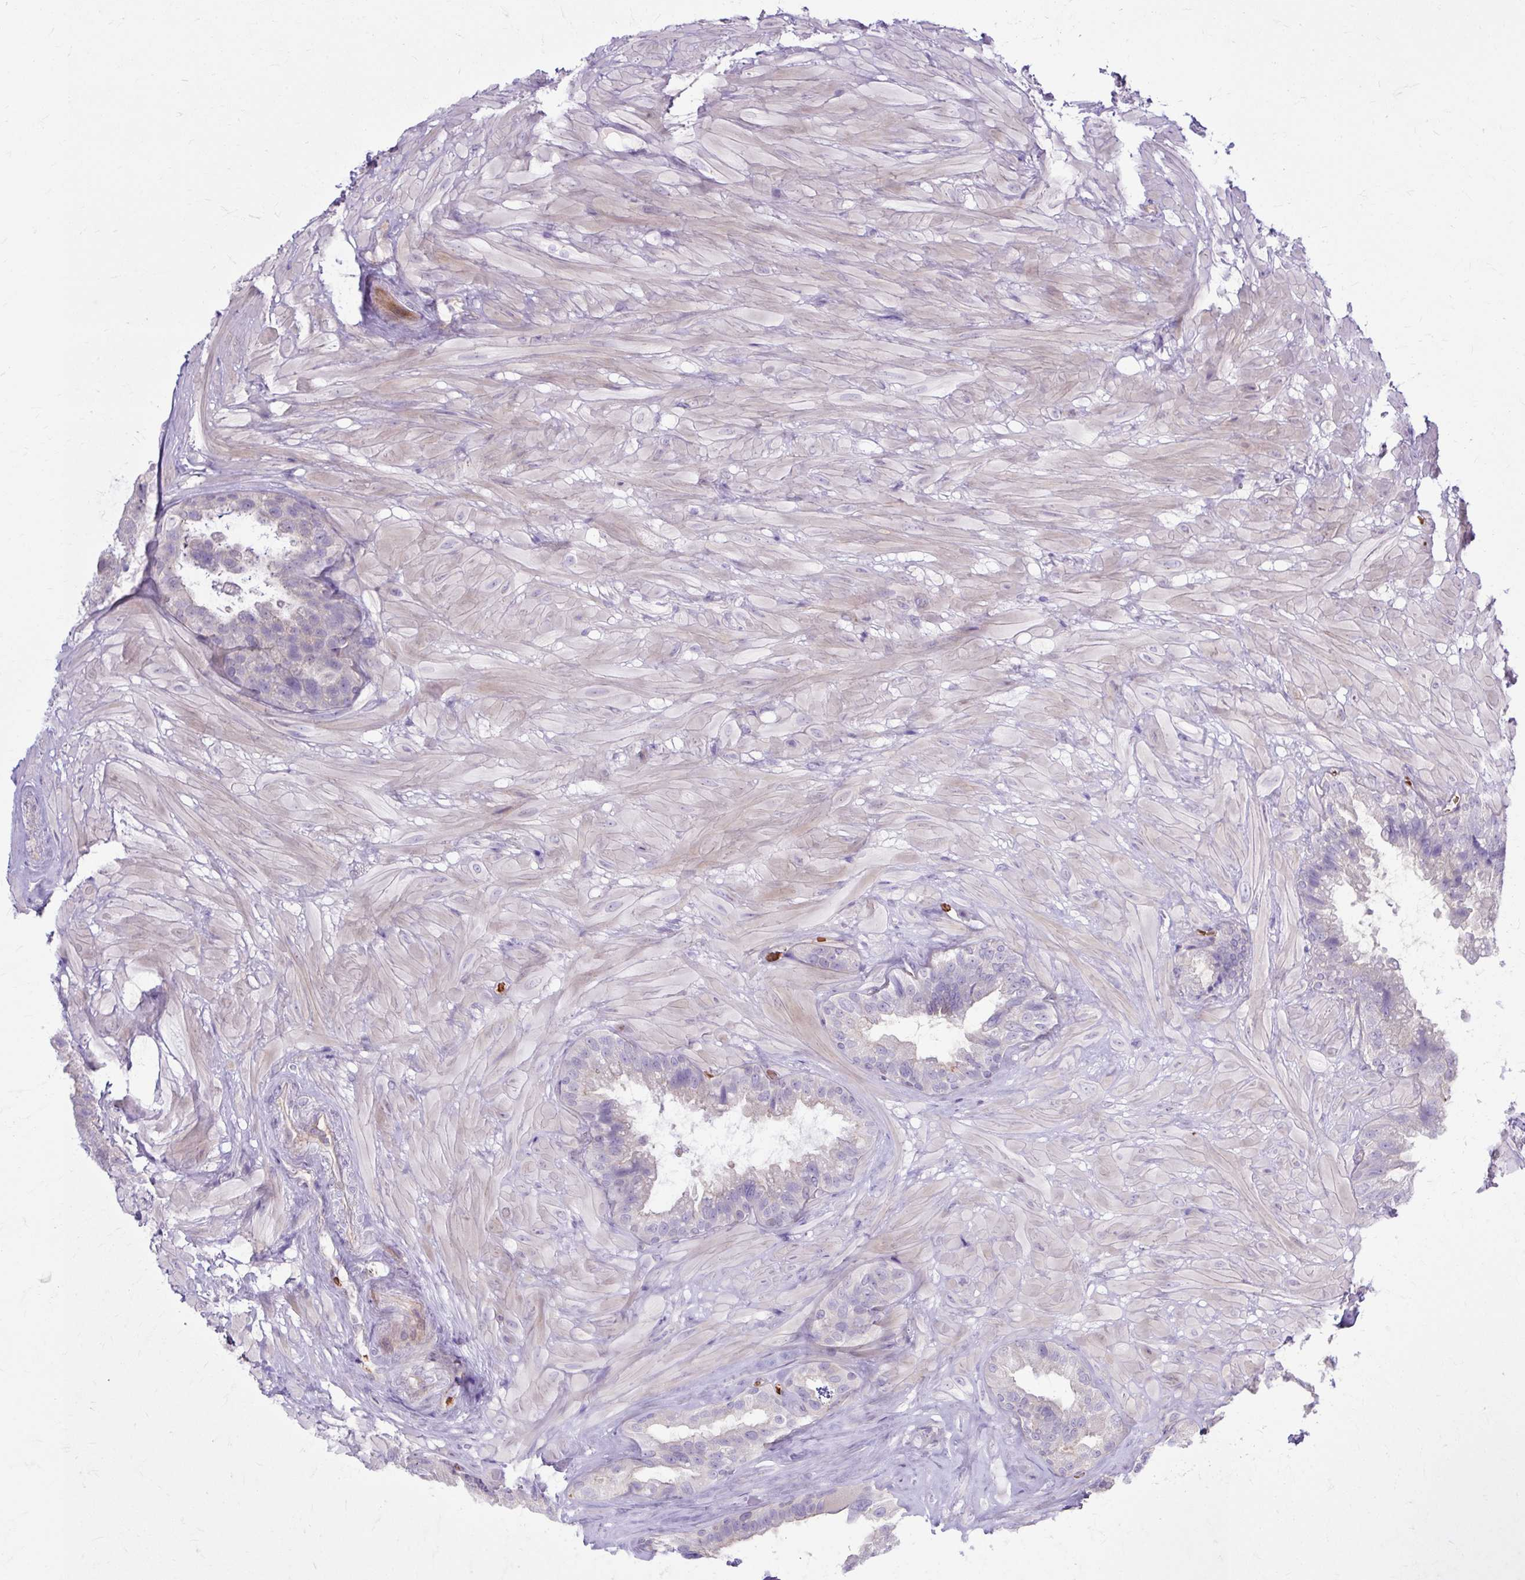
{"staining": {"intensity": "negative", "quantity": "none", "location": "none"}, "tissue": "seminal vesicle", "cell_type": "Glandular cells", "image_type": "normal", "snomed": [{"axis": "morphology", "description": "Normal tissue, NOS"}, {"axis": "topography", "description": "Seminal veicle"}, {"axis": "topography", "description": "Peripheral nerve tissue"}], "caption": "A high-resolution image shows IHC staining of normal seminal vesicle, which exhibits no significant staining in glandular cells.", "gene": "USHBP1", "patient": {"sex": "male", "age": 76}}